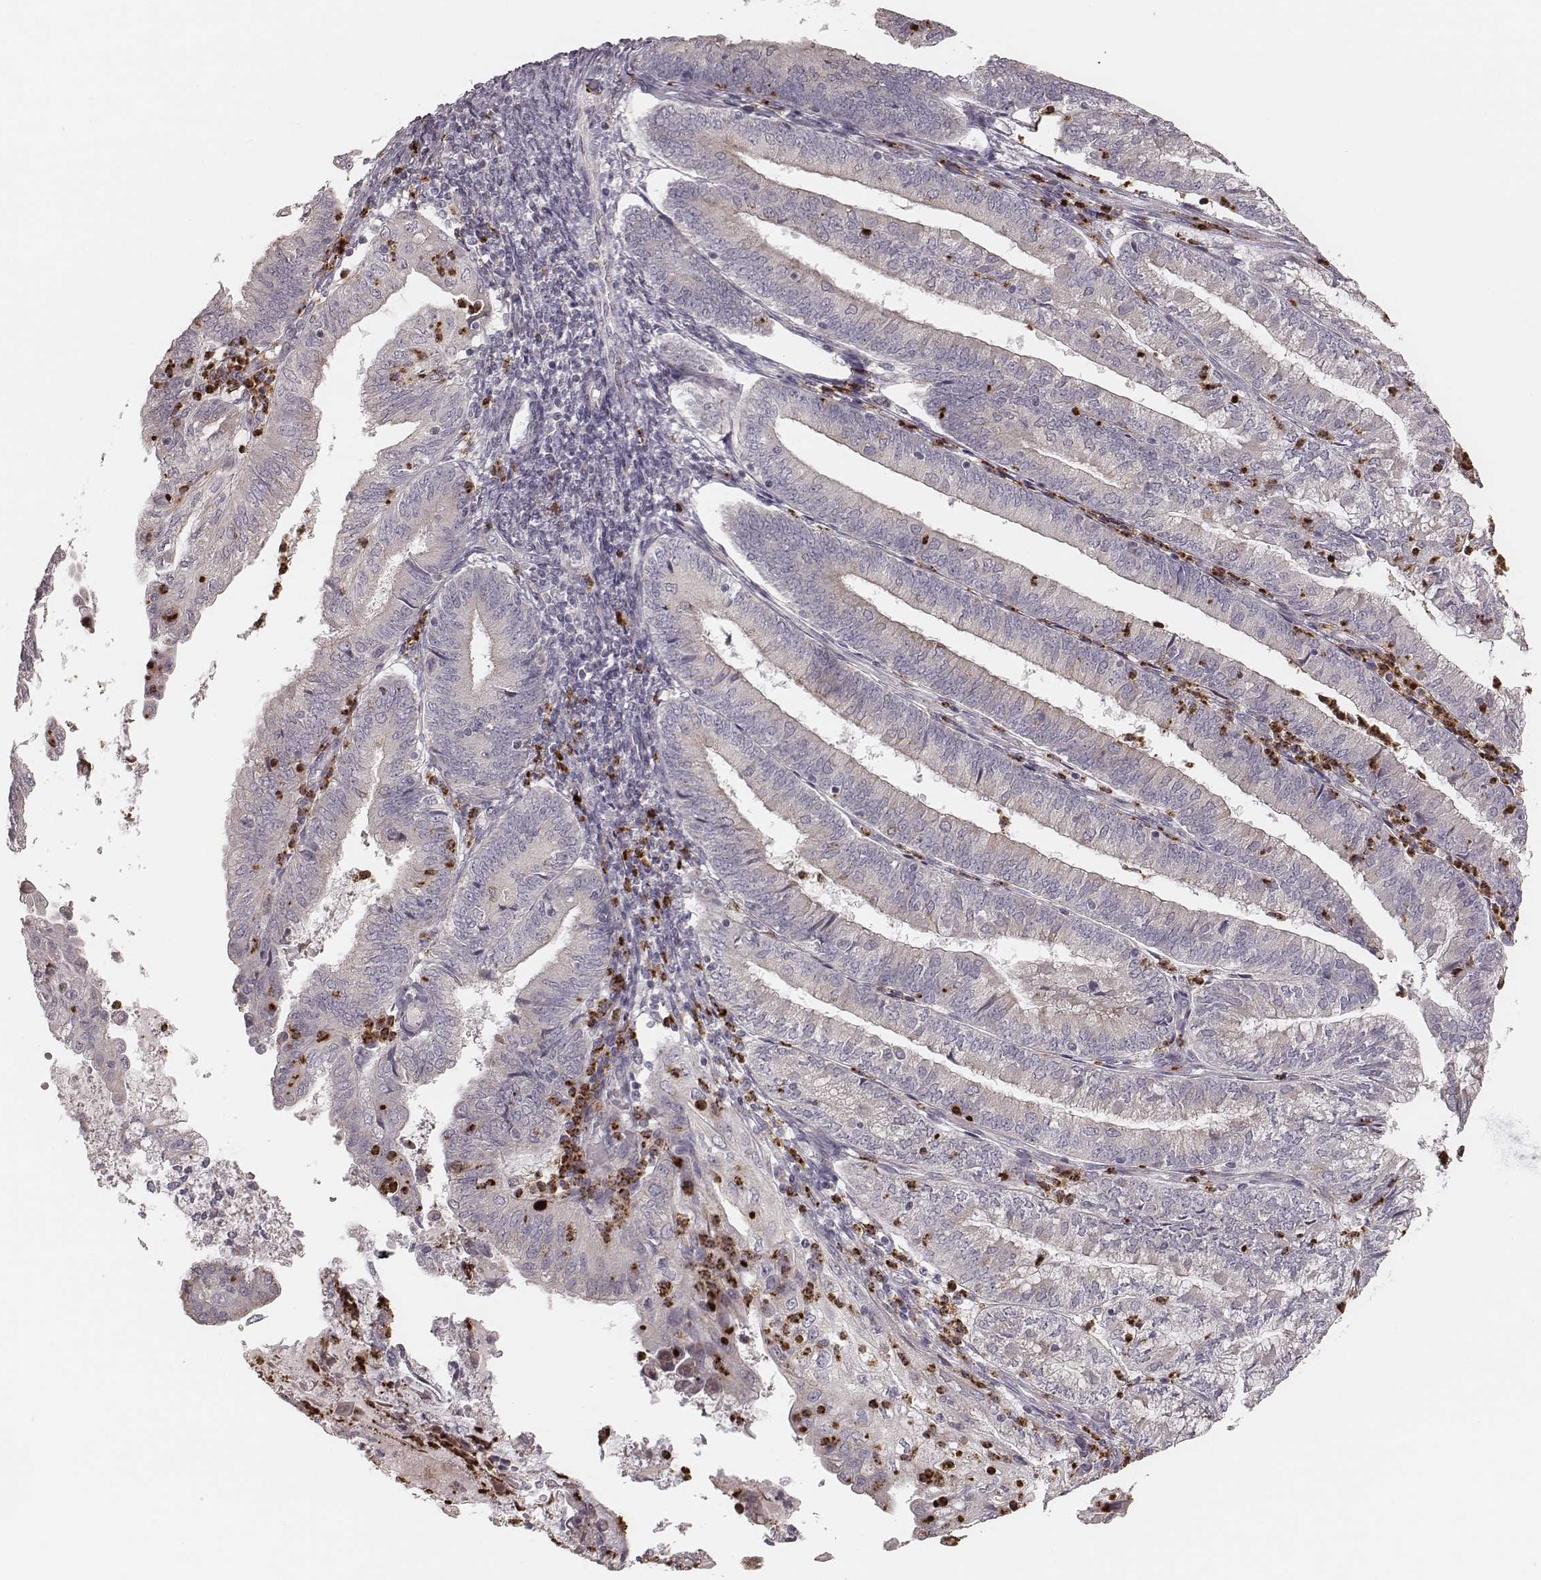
{"staining": {"intensity": "negative", "quantity": "none", "location": "none"}, "tissue": "endometrial cancer", "cell_type": "Tumor cells", "image_type": "cancer", "snomed": [{"axis": "morphology", "description": "Adenocarcinoma, NOS"}, {"axis": "topography", "description": "Endometrium"}], "caption": "This is an IHC image of endometrial cancer (adenocarcinoma). There is no positivity in tumor cells.", "gene": "ABCA7", "patient": {"sex": "female", "age": 55}}